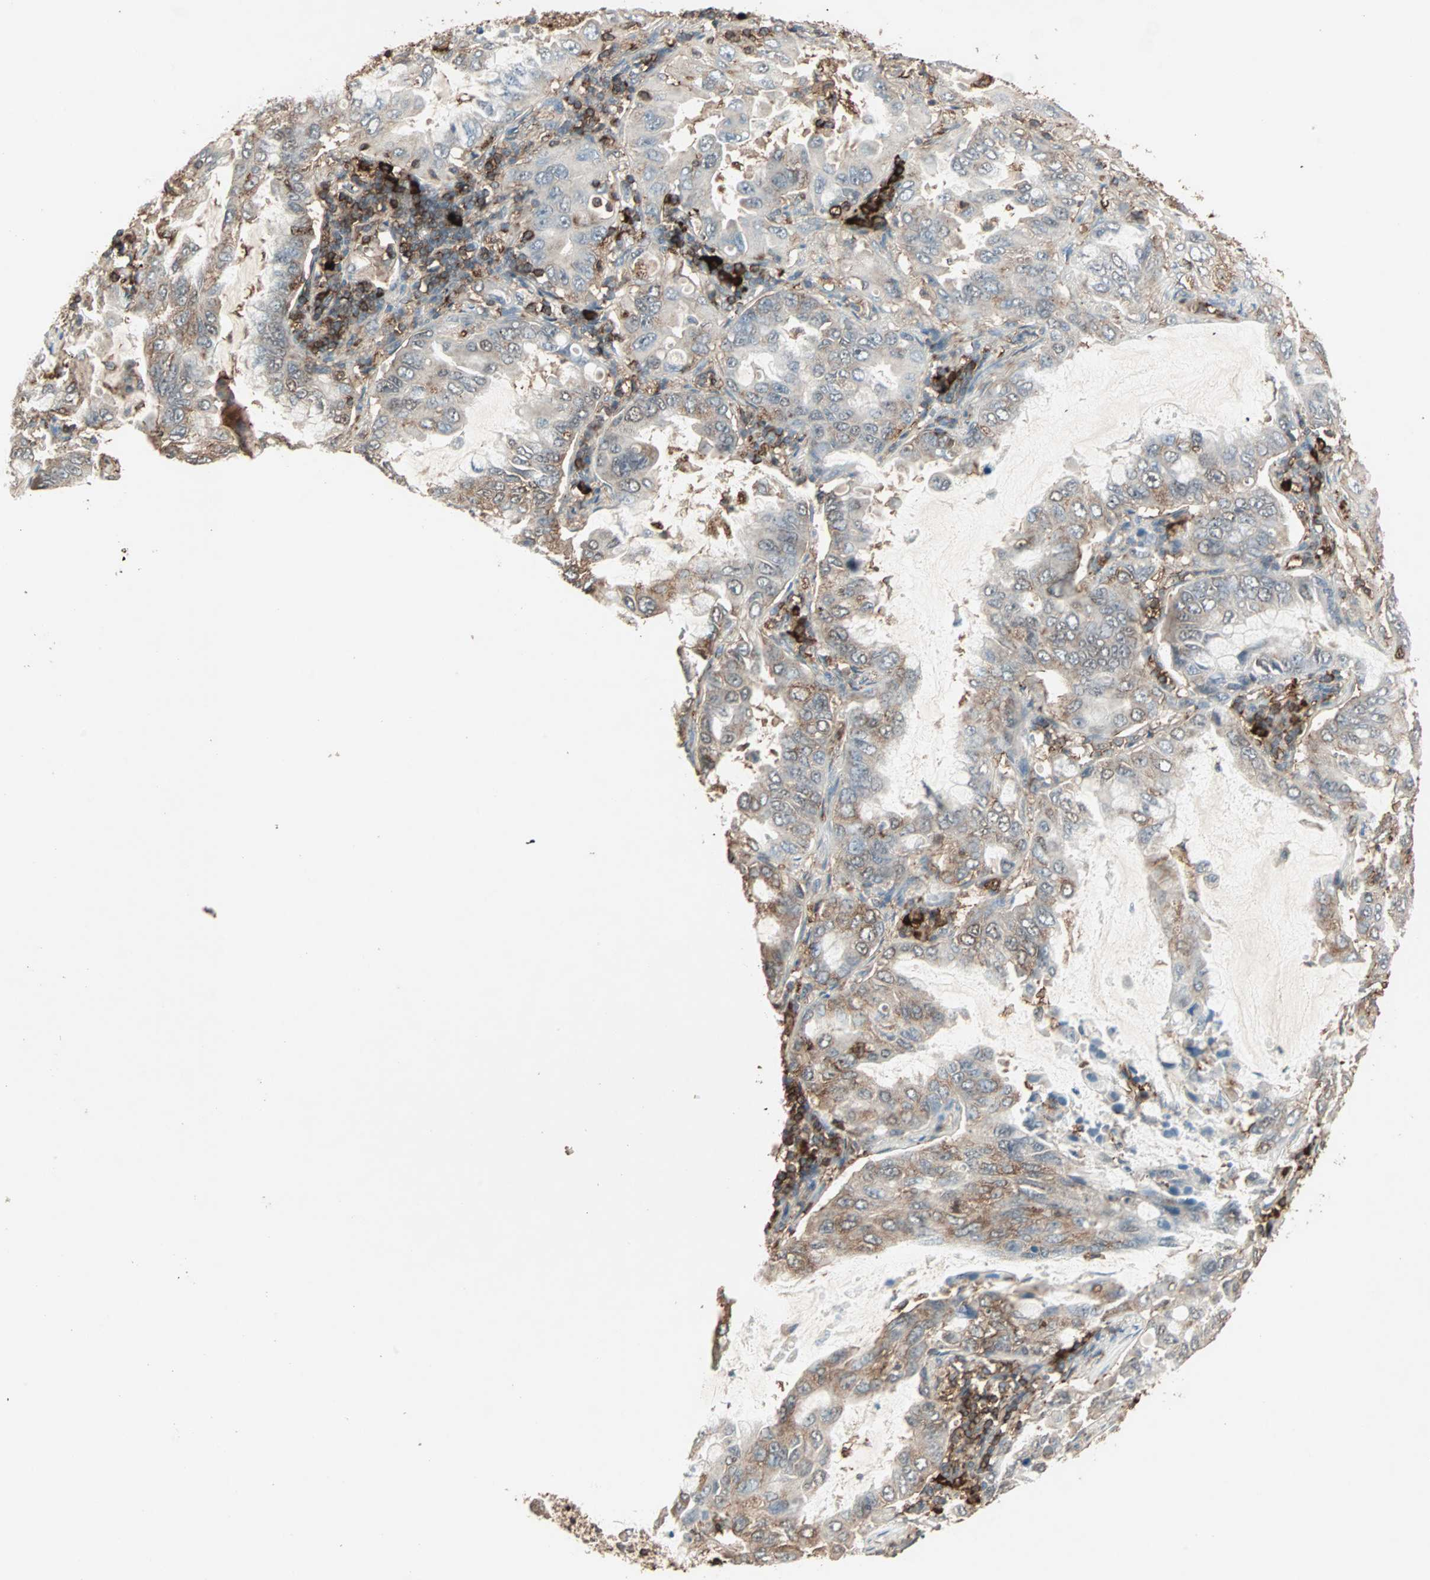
{"staining": {"intensity": "moderate", "quantity": "<25%", "location": "cytoplasmic/membranous"}, "tissue": "lung cancer", "cell_type": "Tumor cells", "image_type": "cancer", "snomed": [{"axis": "morphology", "description": "Adenocarcinoma, NOS"}, {"axis": "topography", "description": "Lung"}], "caption": "Tumor cells display moderate cytoplasmic/membranous positivity in approximately <25% of cells in lung cancer (adenocarcinoma).", "gene": "MMP3", "patient": {"sex": "male", "age": 64}}